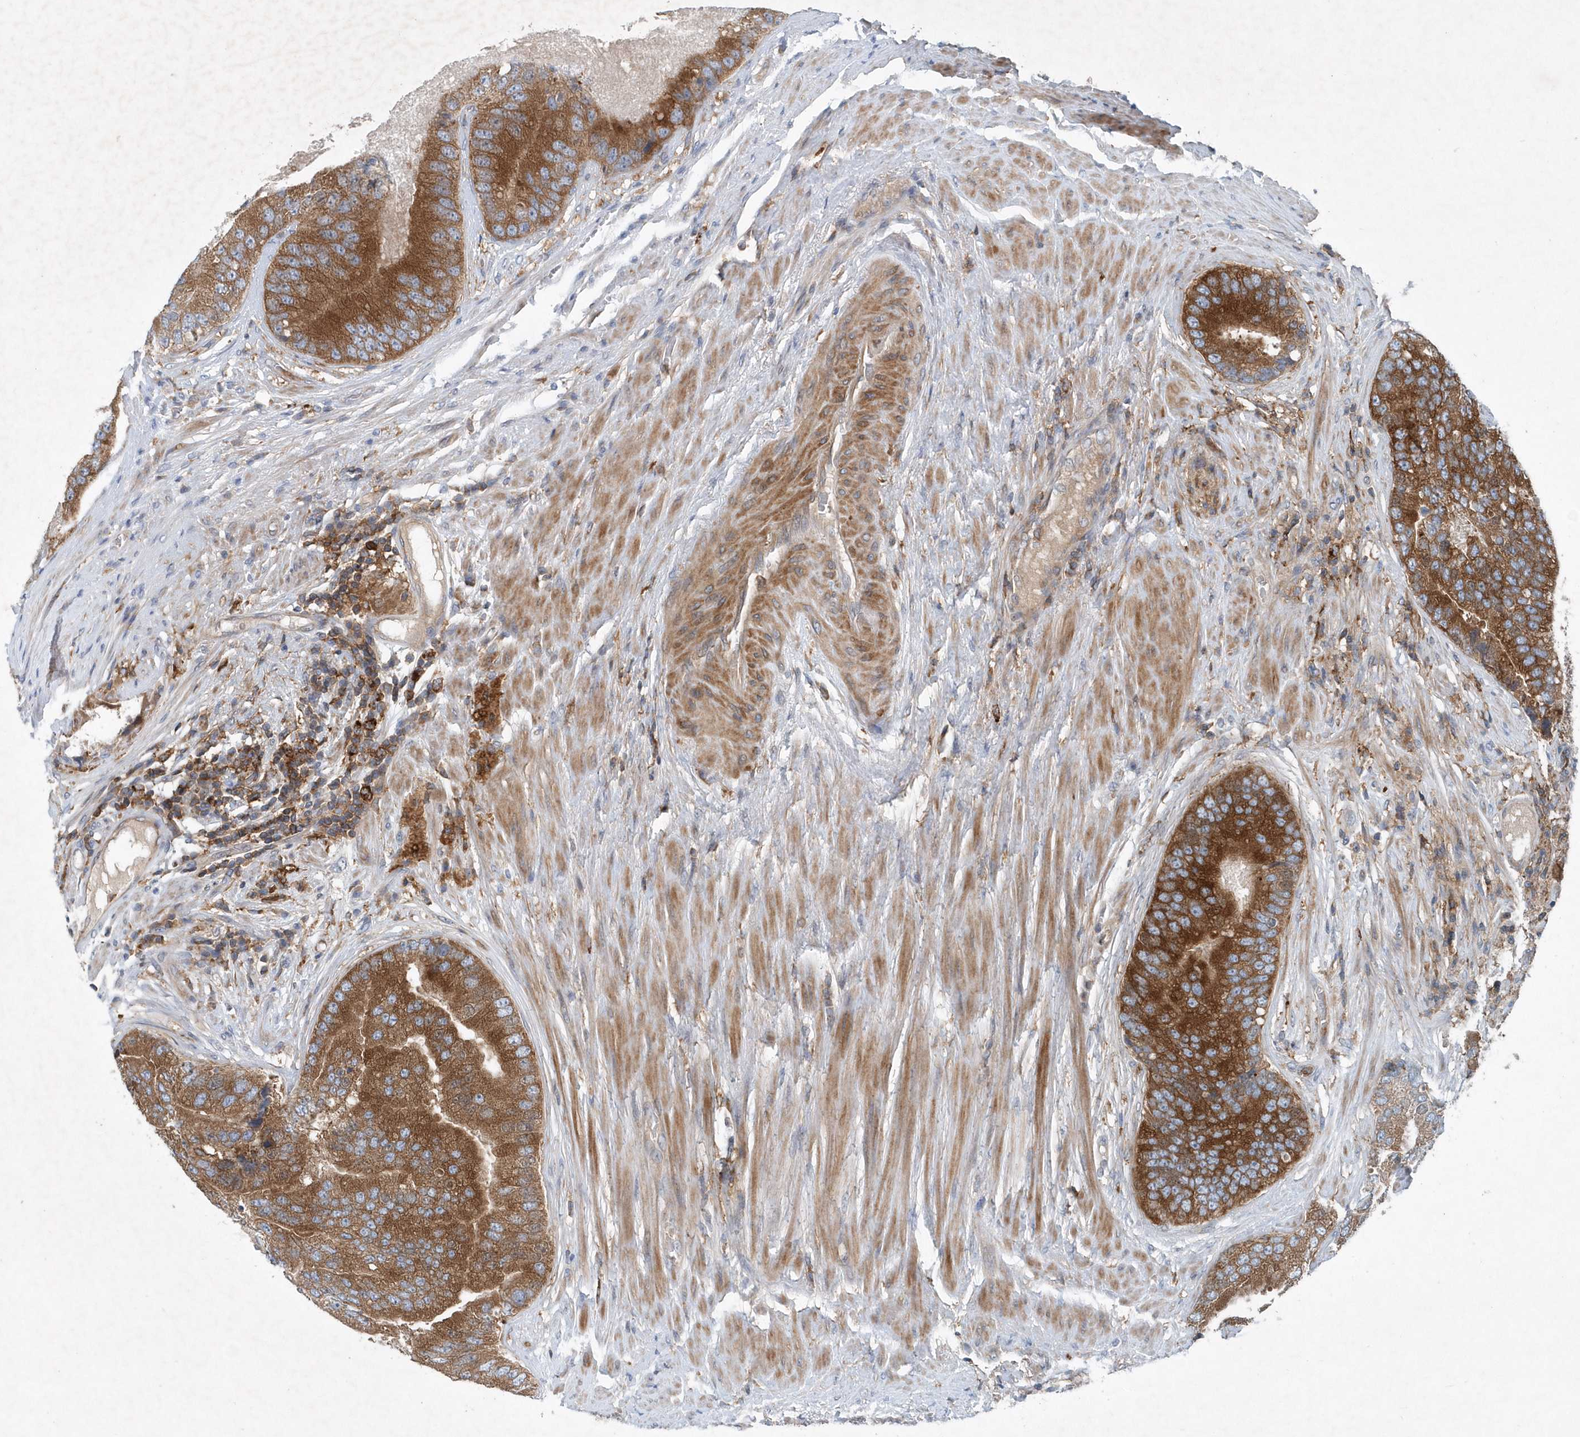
{"staining": {"intensity": "strong", "quantity": ">75%", "location": "cytoplasmic/membranous"}, "tissue": "prostate cancer", "cell_type": "Tumor cells", "image_type": "cancer", "snomed": [{"axis": "morphology", "description": "Adenocarcinoma, High grade"}, {"axis": "topography", "description": "Prostate"}], "caption": "A brown stain shows strong cytoplasmic/membranous staining of a protein in human prostate cancer tumor cells. (Brightfield microscopy of DAB IHC at high magnification).", "gene": "P2RY10", "patient": {"sex": "male", "age": 70}}